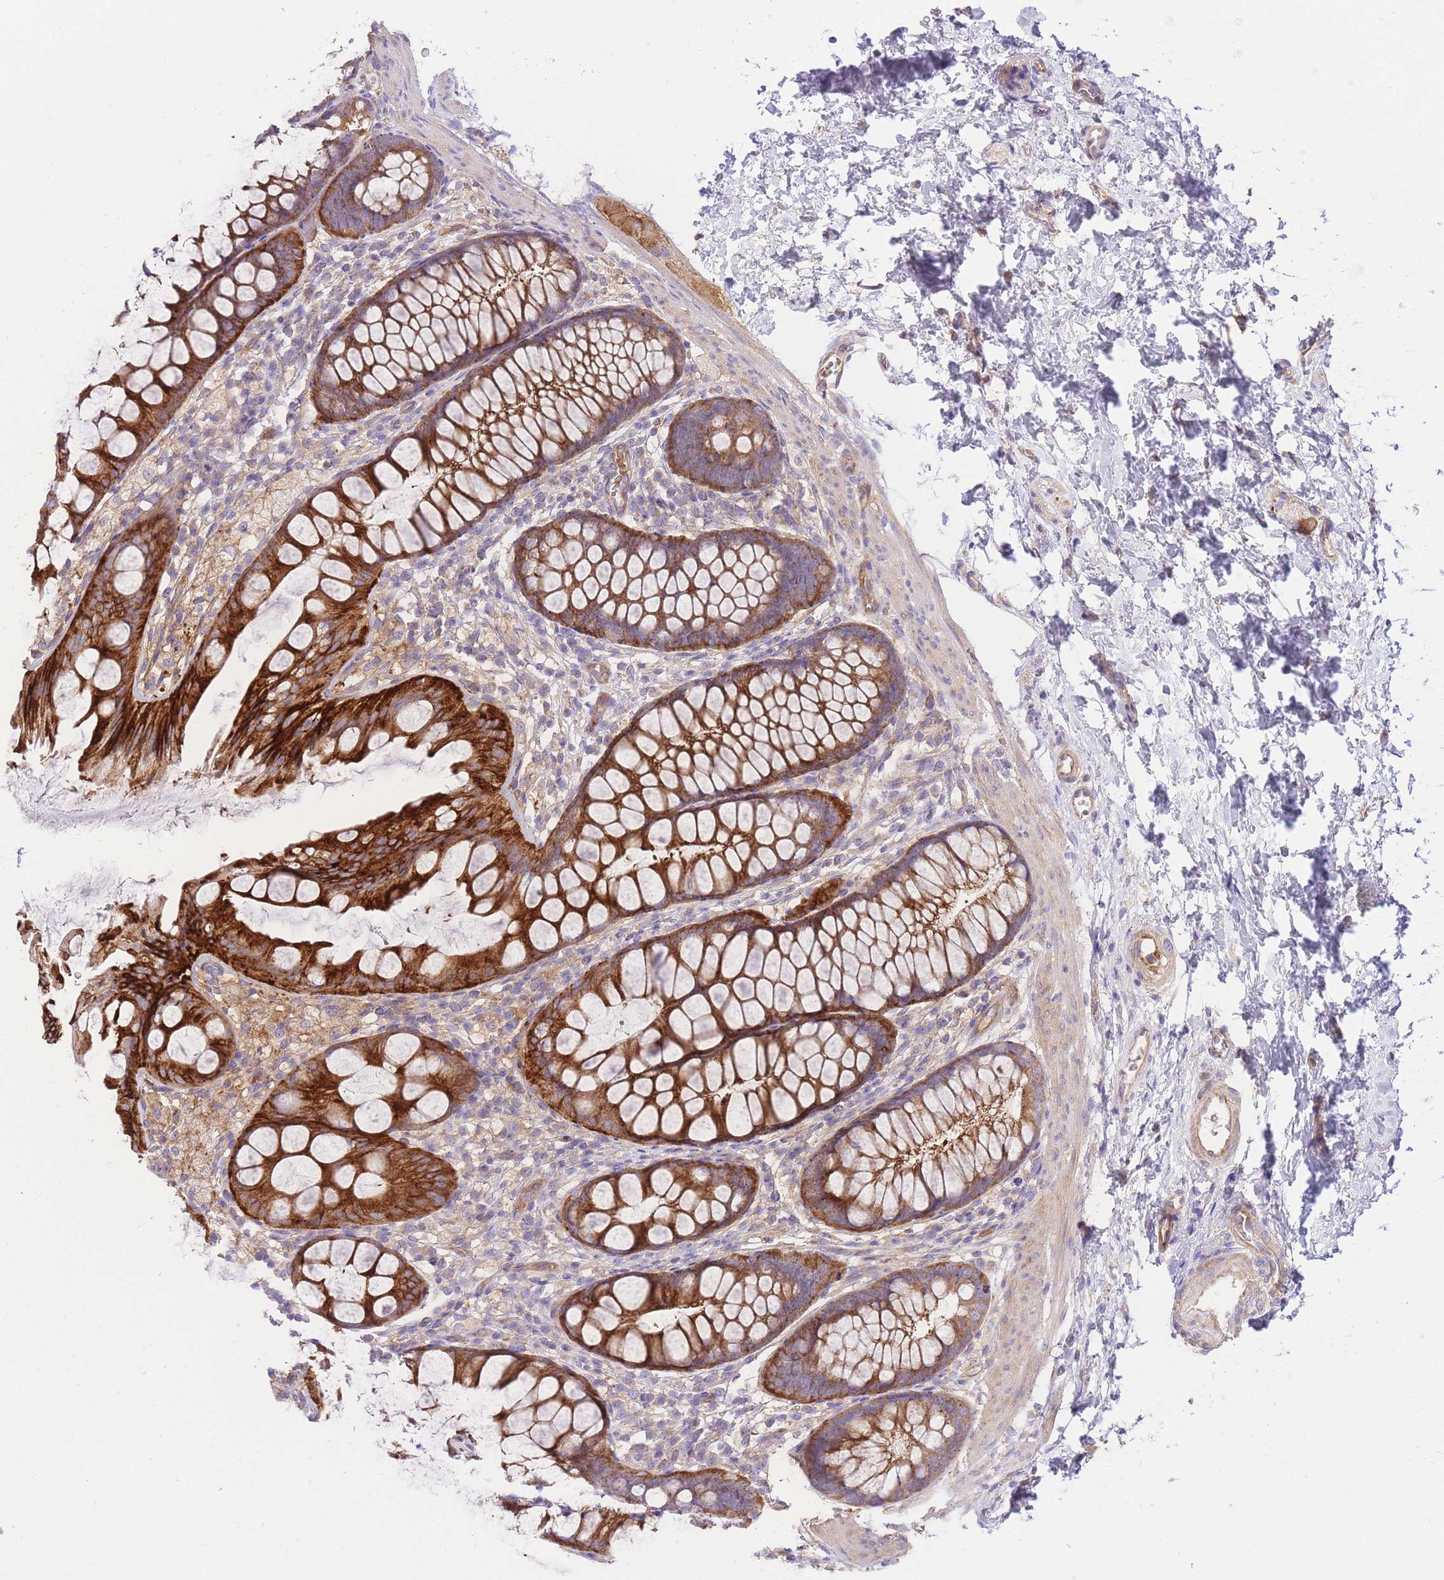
{"staining": {"intensity": "moderate", "quantity": ">75%", "location": "cytoplasmic/membranous"}, "tissue": "colon", "cell_type": "Endothelial cells", "image_type": "normal", "snomed": [{"axis": "morphology", "description": "Normal tissue, NOS"}, {"axis": "topography", "description": "Colon"}], "caption": "Moderate cytoplasmic/membranous protein positivity is appreciated in approximately >75% of endothelial cells in colon.", "gene": "INSYN2B", "patient": {"sex": "female", "age": 62}}